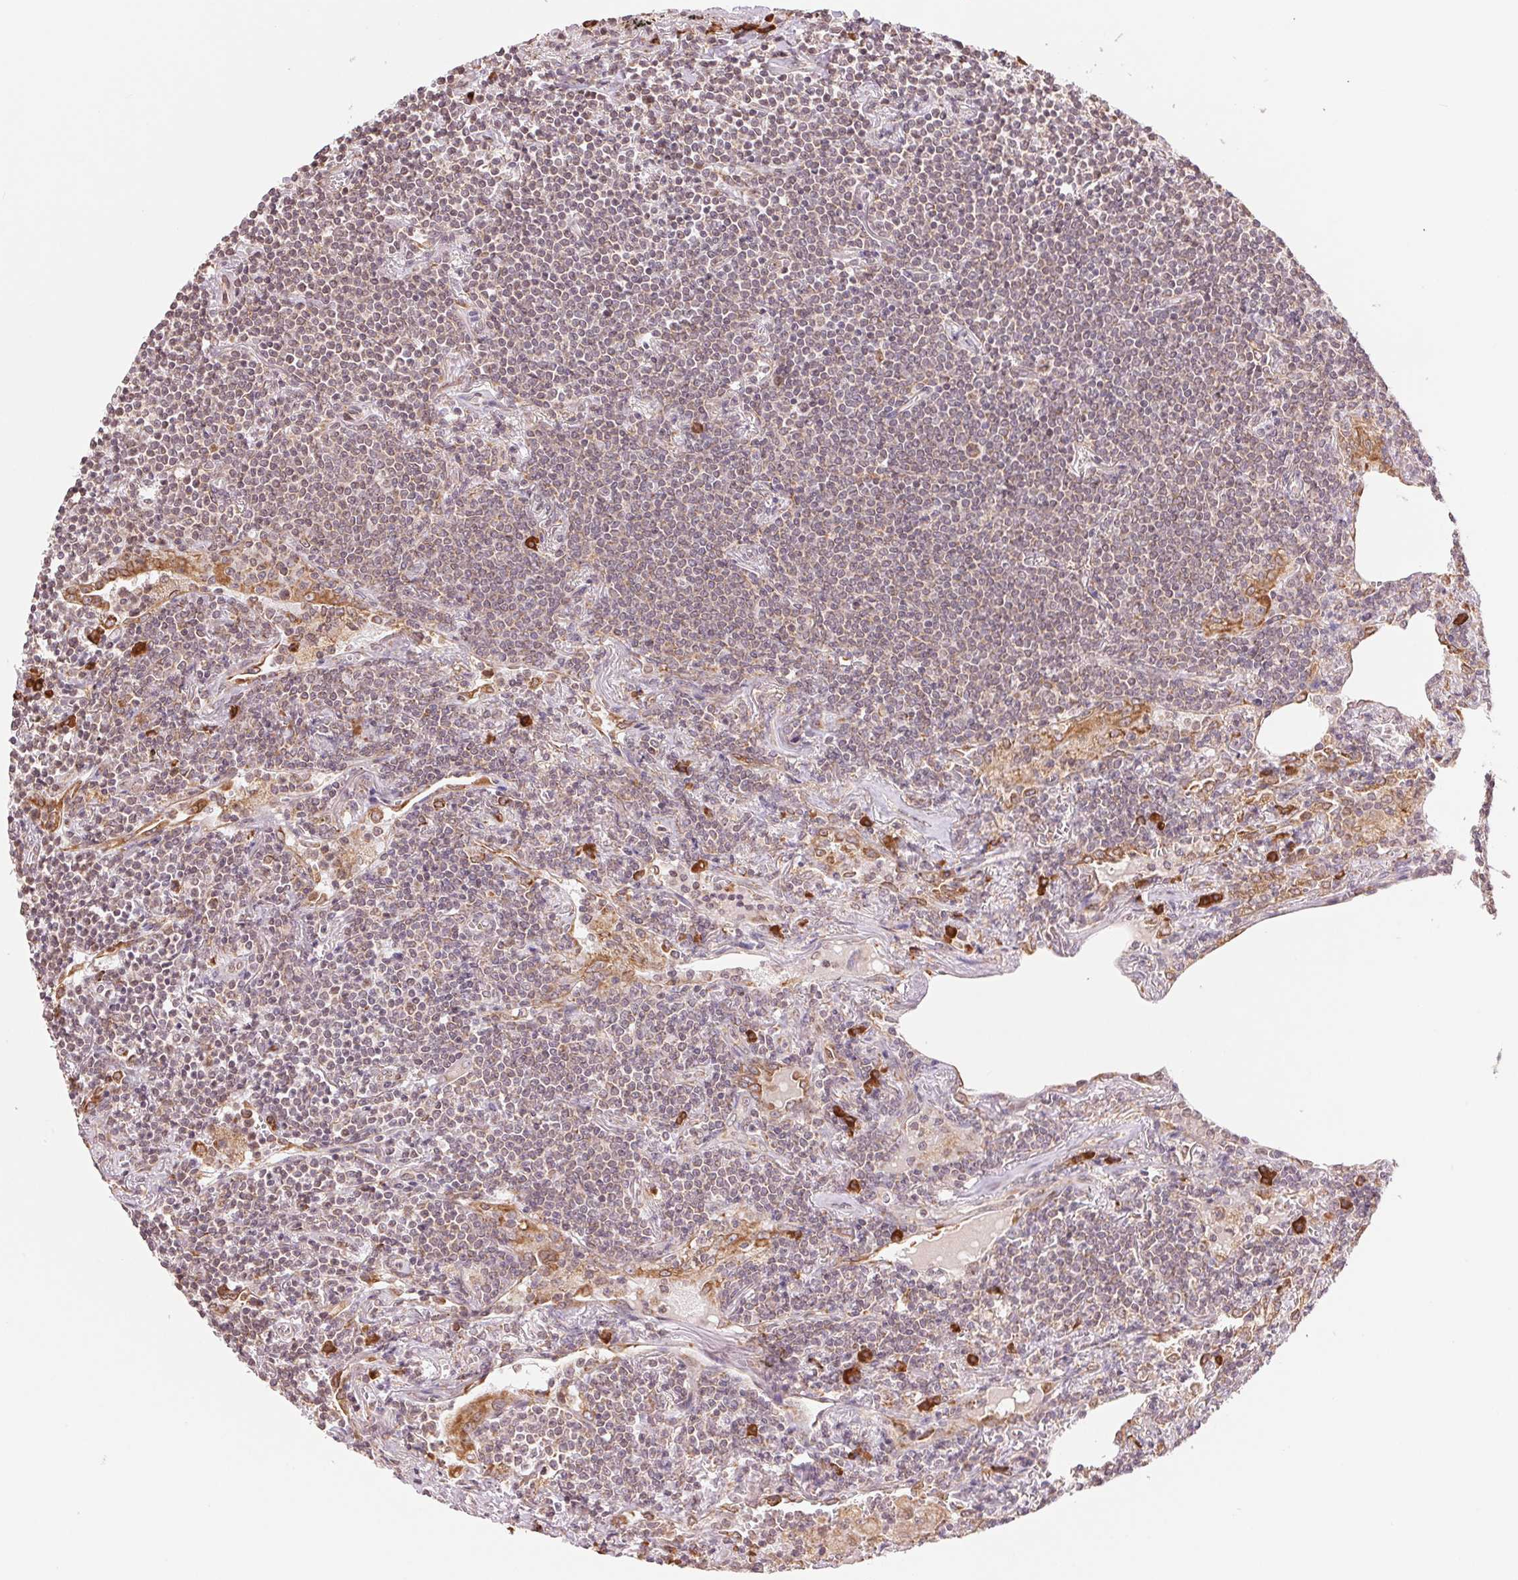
{"staining": {"intensity": "weak", "quantity": "25%-75%", "location": "cytoplasmic/membranous"}, "tissue": "lymphoma", "cell_type": "Tumor cells", "image_type": "cancer", "snomed": [{"axis": "morphology", "description": "Malignant lymphoma, non-Hodgkin's type, Low grade"}, {"axis": "topography", "description": "Lung"}], "caption": "An image of malignant lymphoma, non-Hodgkin's type (low-grade) stained for a protein exhibits weak cytoplasmic/membranous brown staining in tumor cells.", "gene": "RPN1", "patient": {"sex": "female", "age": 71}}